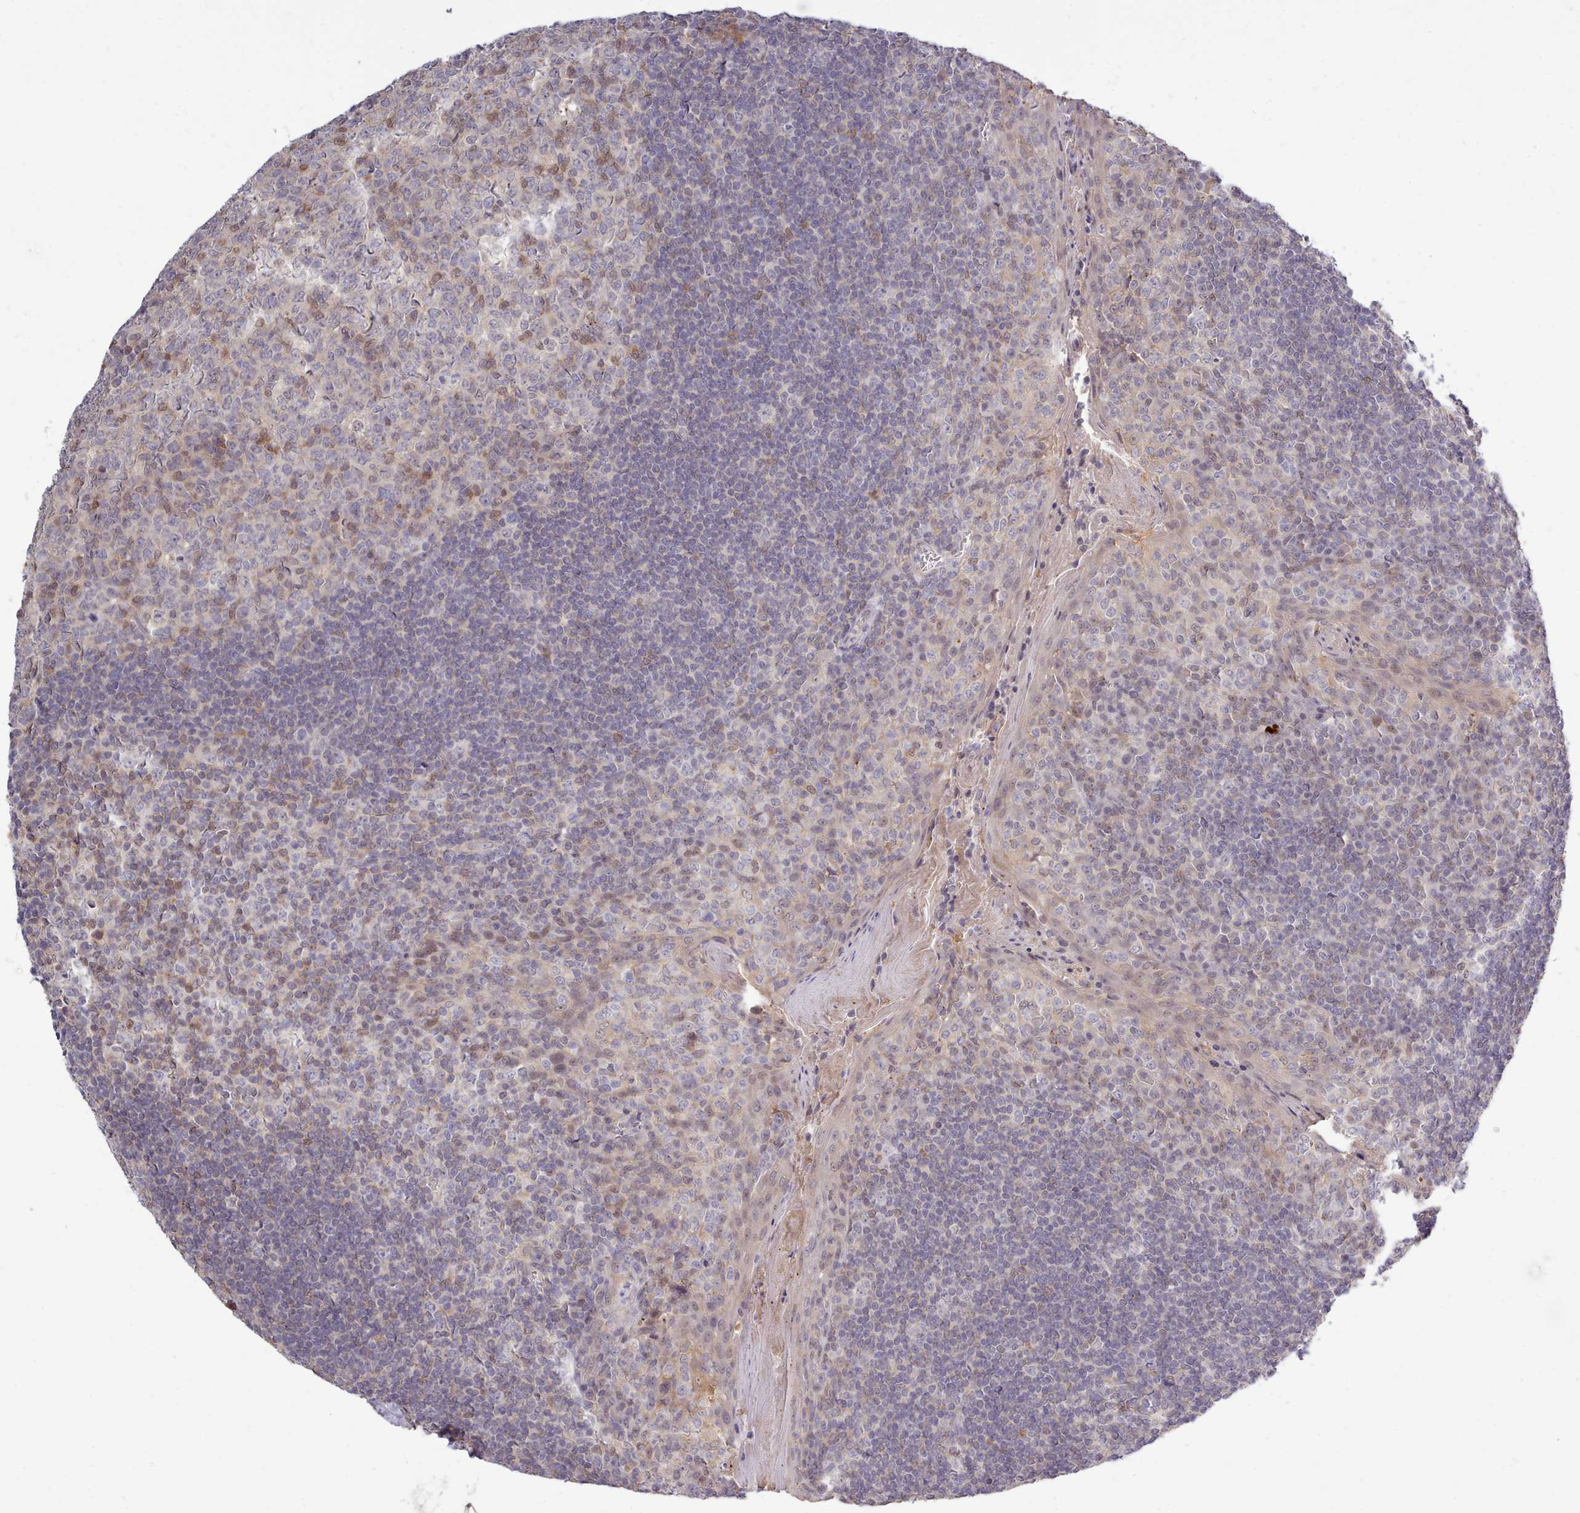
{"staining": {"intensity": "weak", "quantity": "<25%", "location": "nuclear"}, "tissue": "tonsil", "cell_type": "Germinal center cells", "image_type": "normal", "snomed": [{"axis": "morphology", "description": "Normal tissue, NOS"}, {"axis": "topography", "description": "Tonsil"}], "caption": "This is a histopathology image of IHC staining of unremarkable tonsil, which shows no positivity in germinal center cells. (DAB (3,3'-diaminobenzidine) immunohistochemistry, high magnification).", "gene": "ARL17A", "patient": {"sex": "male", "age": 27}}